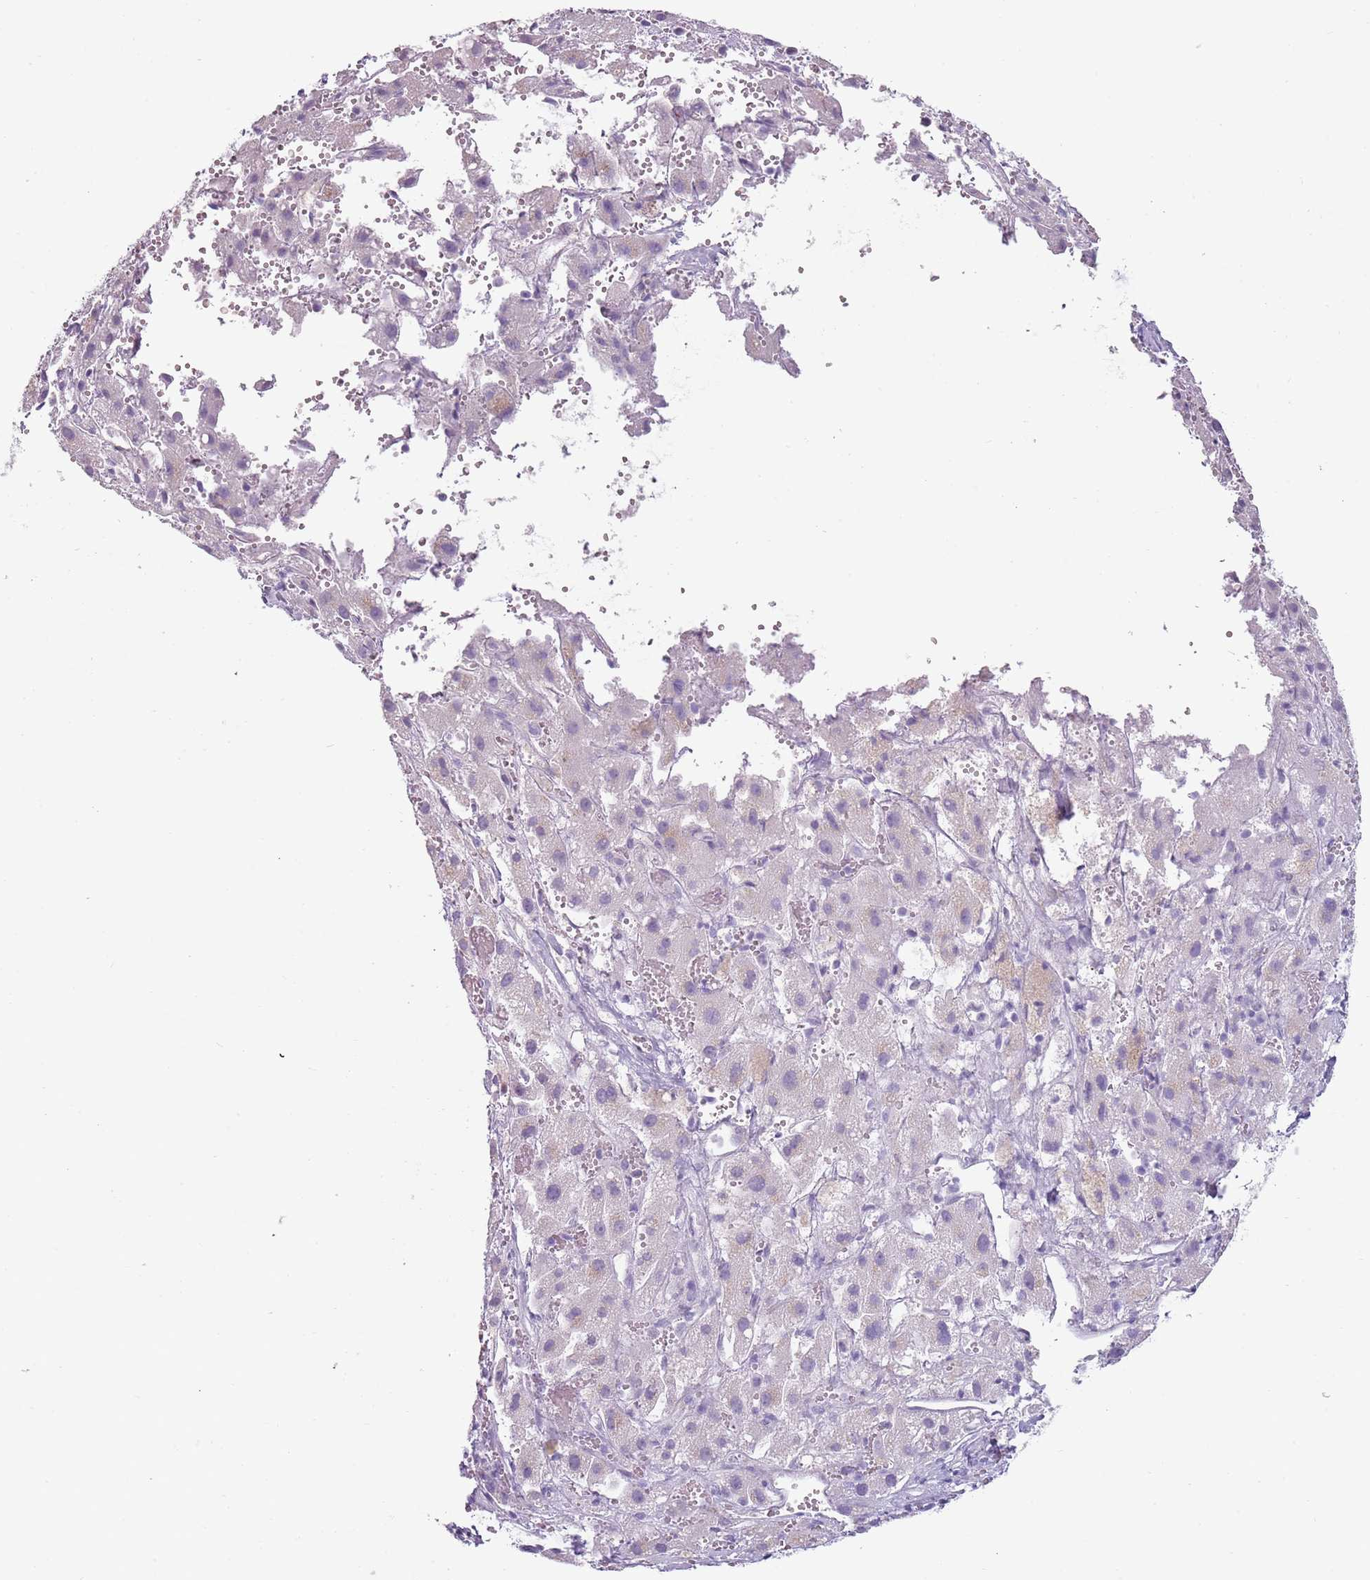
{"staining": {"intensity": "negative", "quantity": "none", "location": "none"}, "tissue": "liver cancer", "cell_type": "Tumor cells", "image_type": "cancer", "snomed": [{"axis": "morphology", "description": "Carcinoma, Hepatocellular, NOS"}, {"axis": "topography", "description": "Liver"}], "caption": "This photomicrograph is of liver cancer stained with IHC to label a protein in brown with the nuclei are counter-stained blue. There is no positivity in tumor cells.", "gene": "RFX2", "patient": {"sex": "female", "age": 58}}